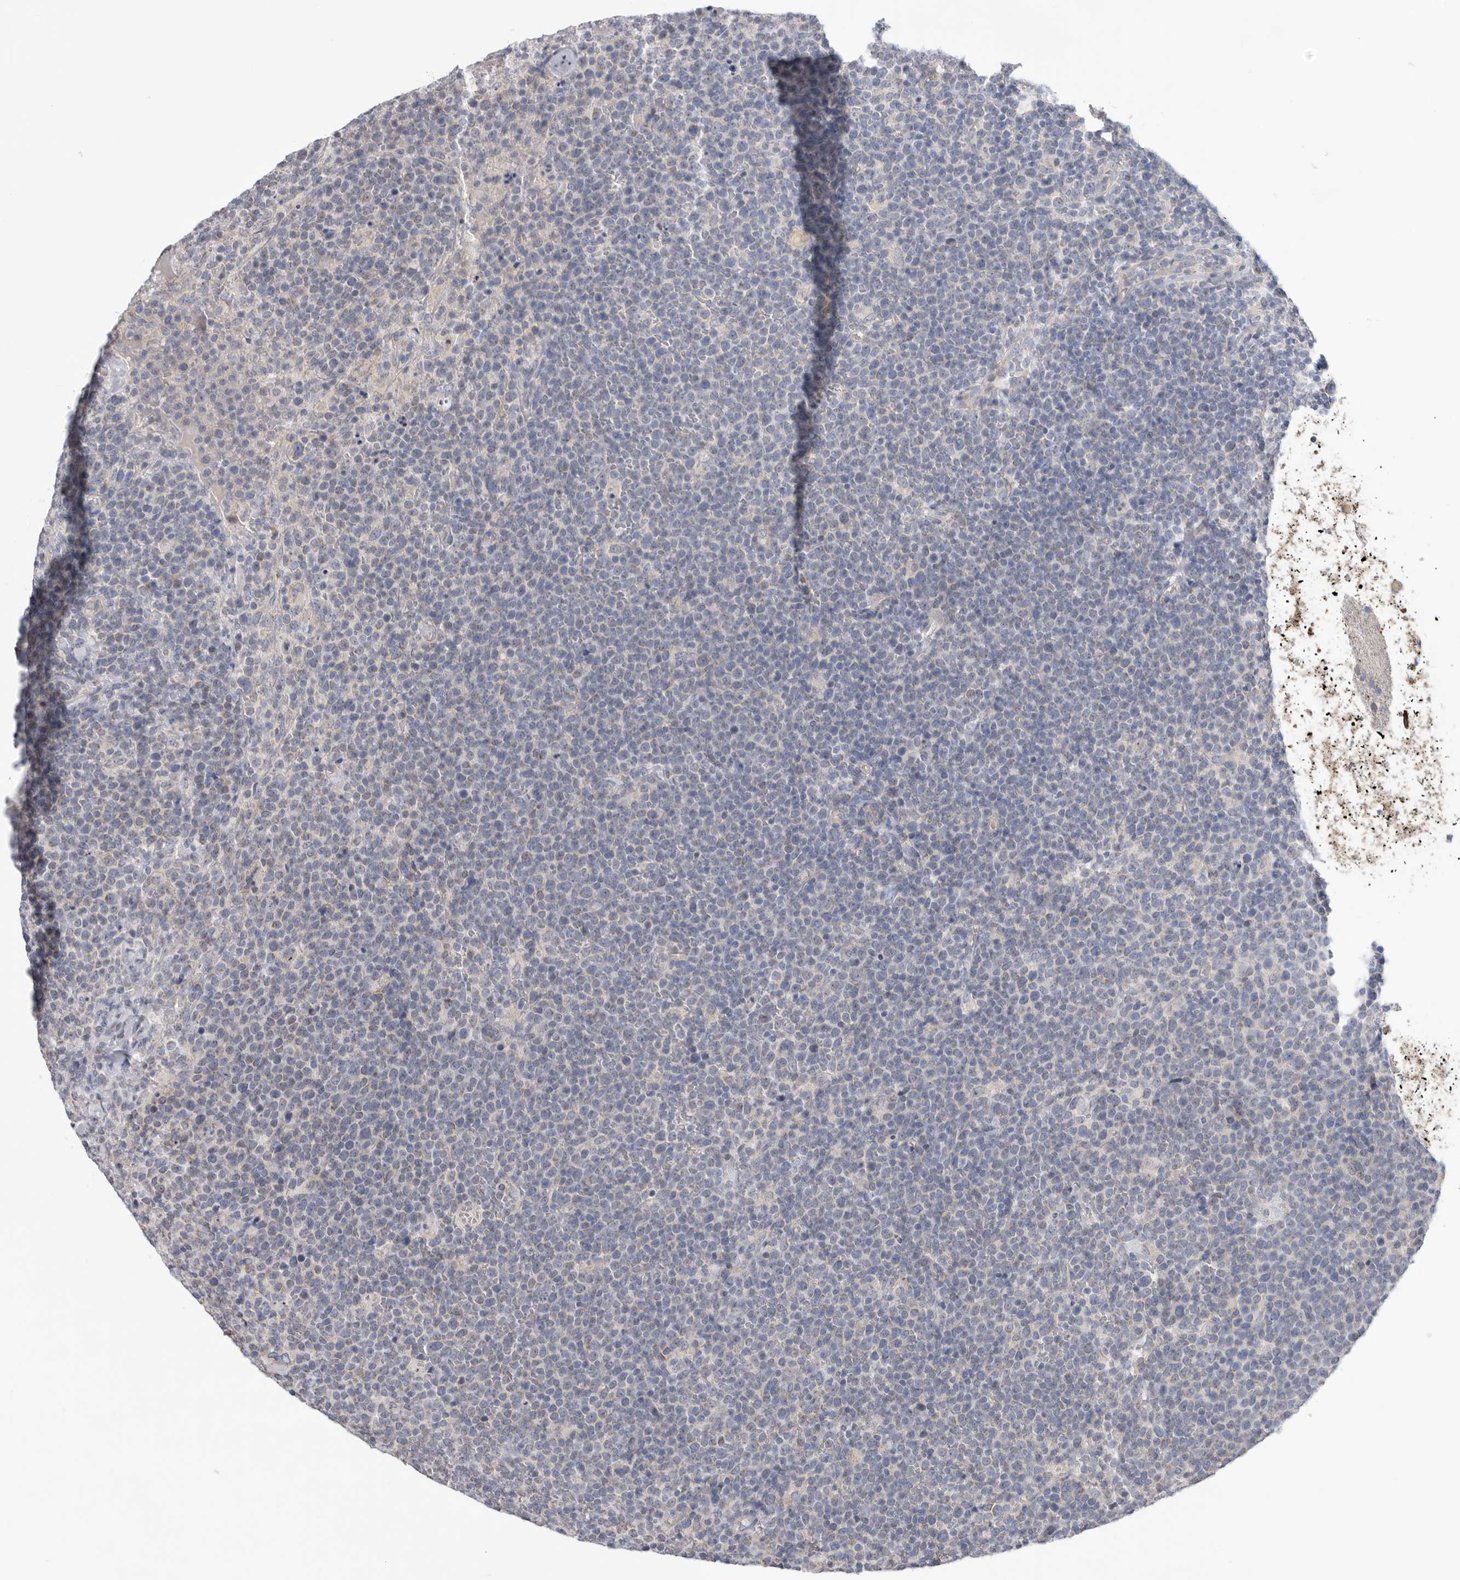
{"staining": {"intensity": "negative", "quantity": "none", "location": "none"}, "tissue": "lymphoma", "cell_type": "Tumor cells", "image_type": "cancer", "snomed": [{"axis": "morphology", "description": "Malignant lymphoma, non-Hodgkin's type, High grade"}, {"axis": "topography", "description": "Lymph node"}], "caption": "Tumor cells show no significant positivity in lymphoma.", "gene": "MTFR1L", "patient": {"sex": "male", "age": 61}}